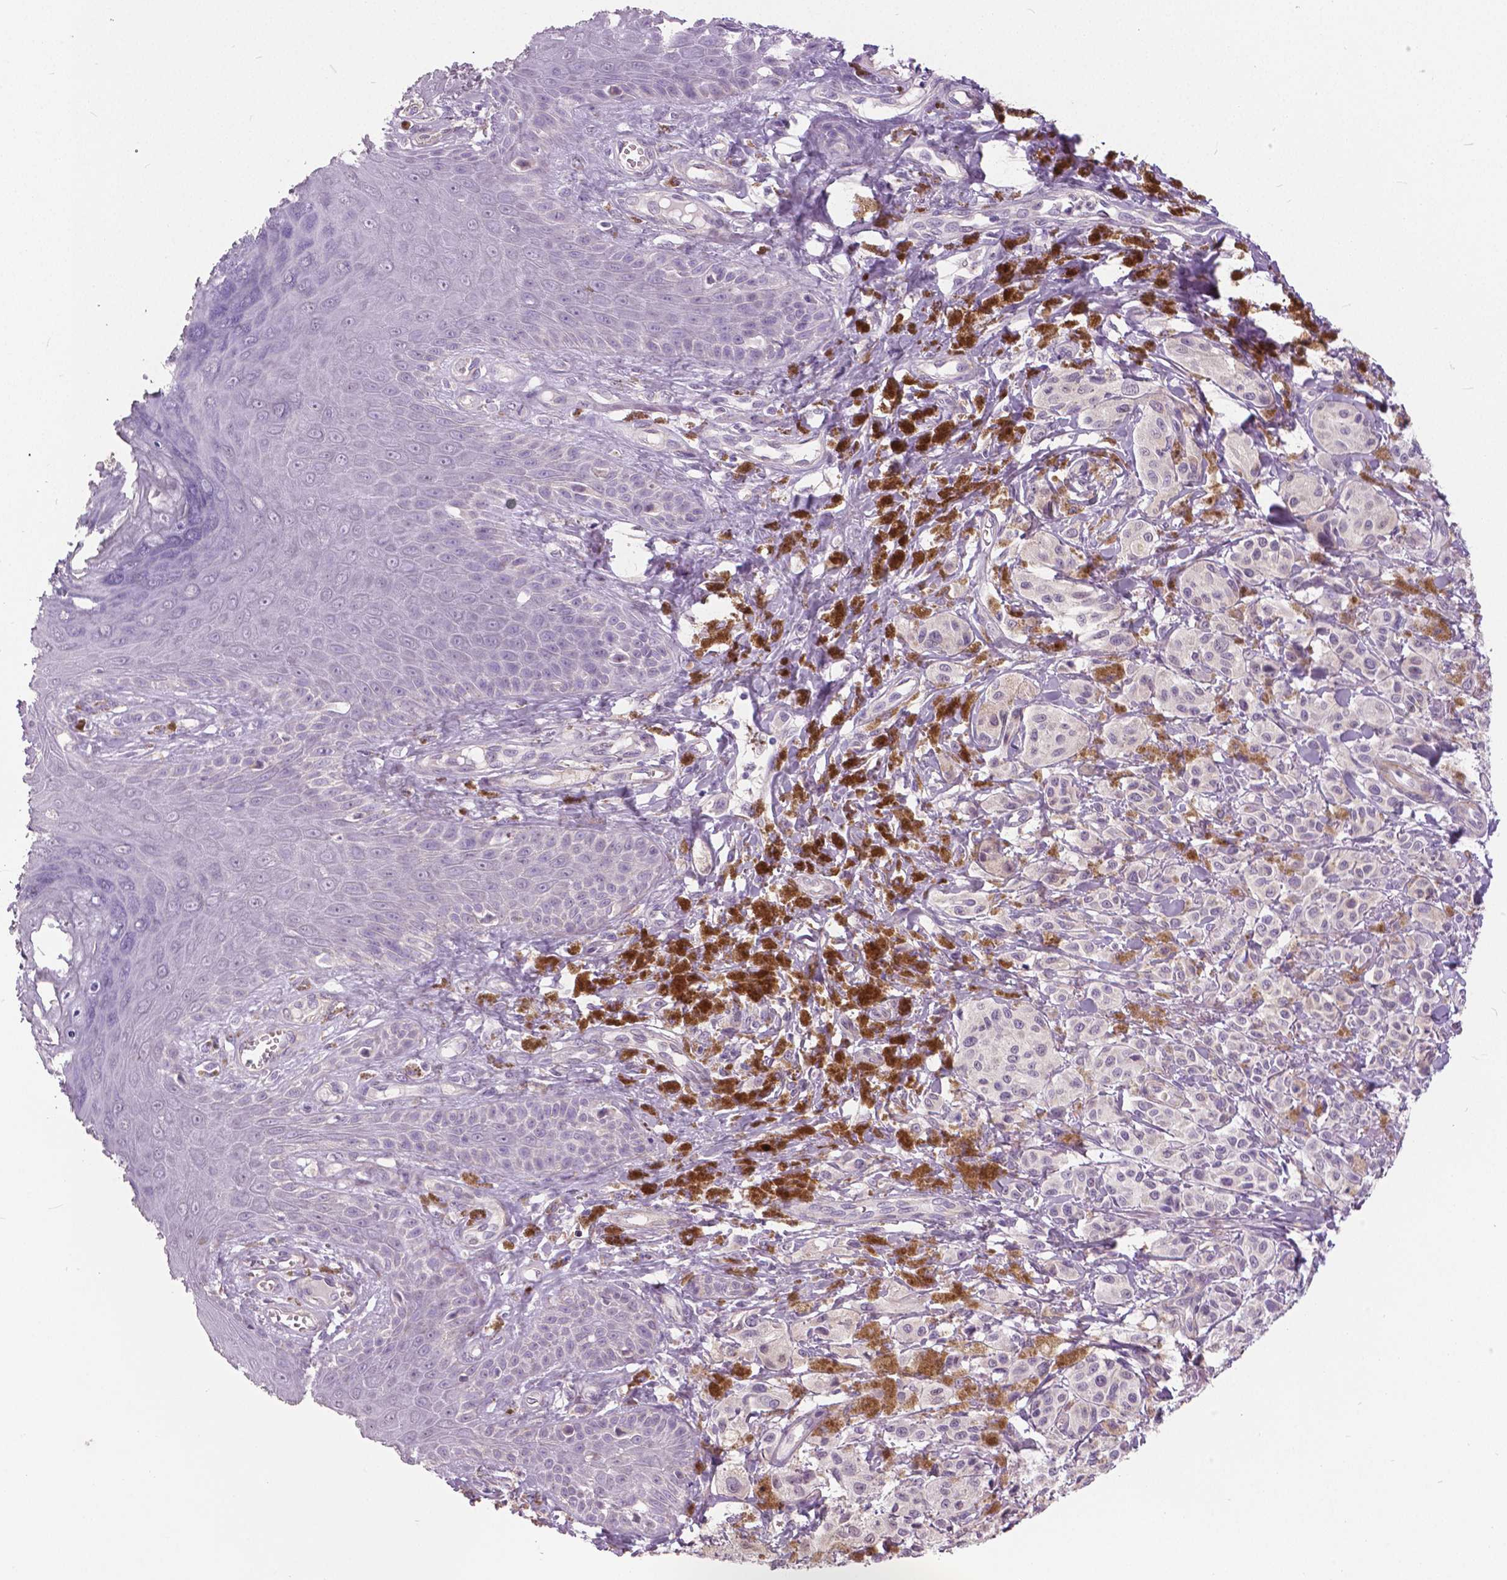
{"staining": {"intensity": "negative", "quantity": "none", "location": "none"}, "tissue": "melanoma", "cell_type": "Tumor cells", "image_type": "cancer", "snomed": [{"axis": "morphology", "description": "Malignant melanoma, NOS"}, {"axis": "topography", "description": "Skin"}], "caption": "Image shows no protein positivity in tumor cells of melanoma tissue.", "gene": "FOXA1", "patient": {"sex": "female", "age": 80}}